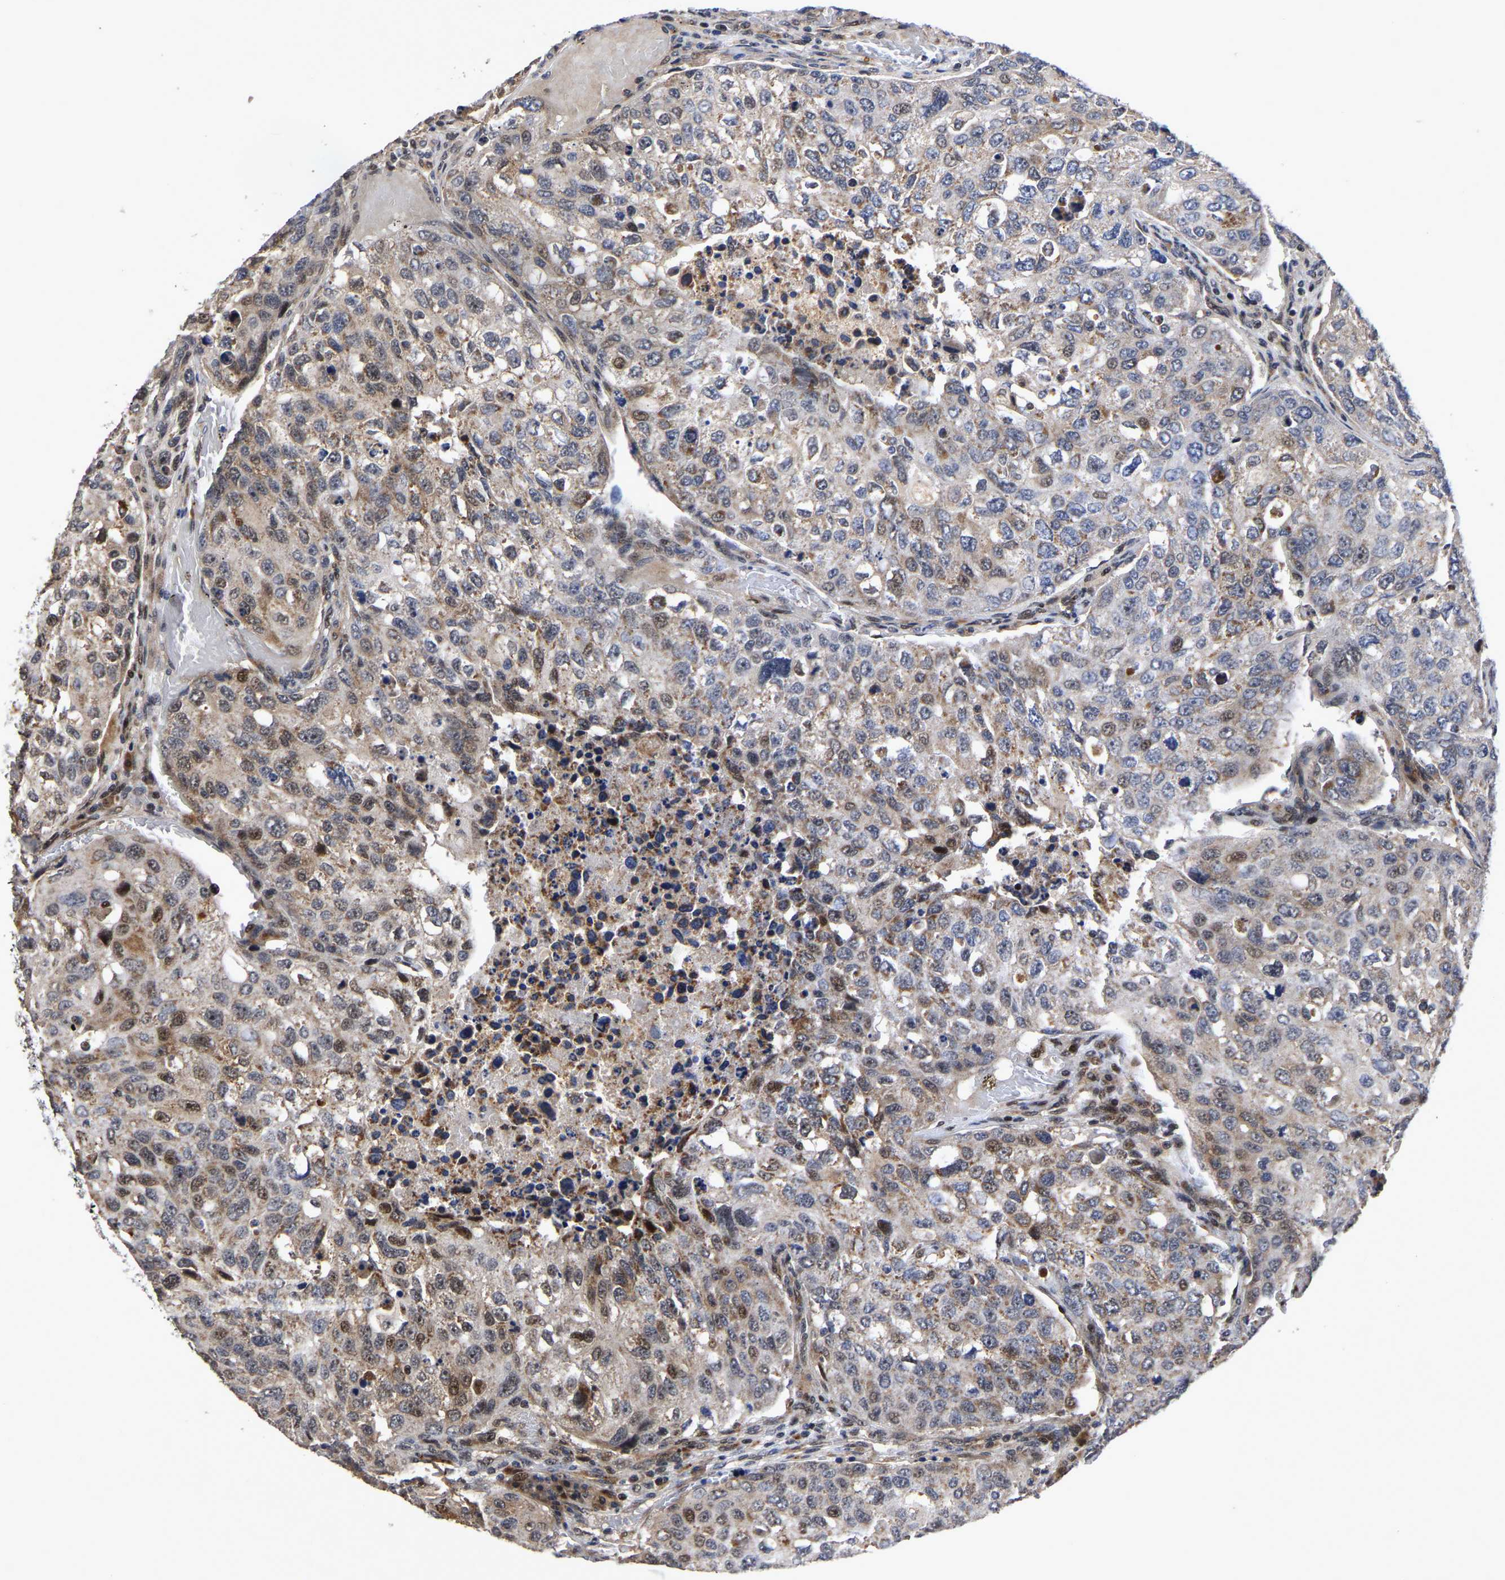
{"staining": {"intensity": "moderate", "quantity": "25%-75%", "location": "cytoplasmic/membranous,nuclear"}, "tissue": "urothelial cancer", "cell_type": "Tumor cells", "image_type": "cancer", "snomed": [{"axis": "morphology", "description": "Urothelial carcinoma, High grade"}, {"axis": "topography", "description": "Lymph node"}, {"axis": "topography", "description": "Urinary bladder"}], "caption": "Immunohistochemistry (IHC) staining of urothelial cancer, which shows medium levels of moderate cytoplasmic/membranous and nuclear positivity in approximately 25%-75% of tumor cells indicating moderate cytoplasmic/membranous and nuclear protein expression. The staining was performed using DAB (brown) for protein detection and nuclei were counterstained in hematoxylin (blue).", "gene": "JUNB", "patient": {"sex": "male", "age": 51}}